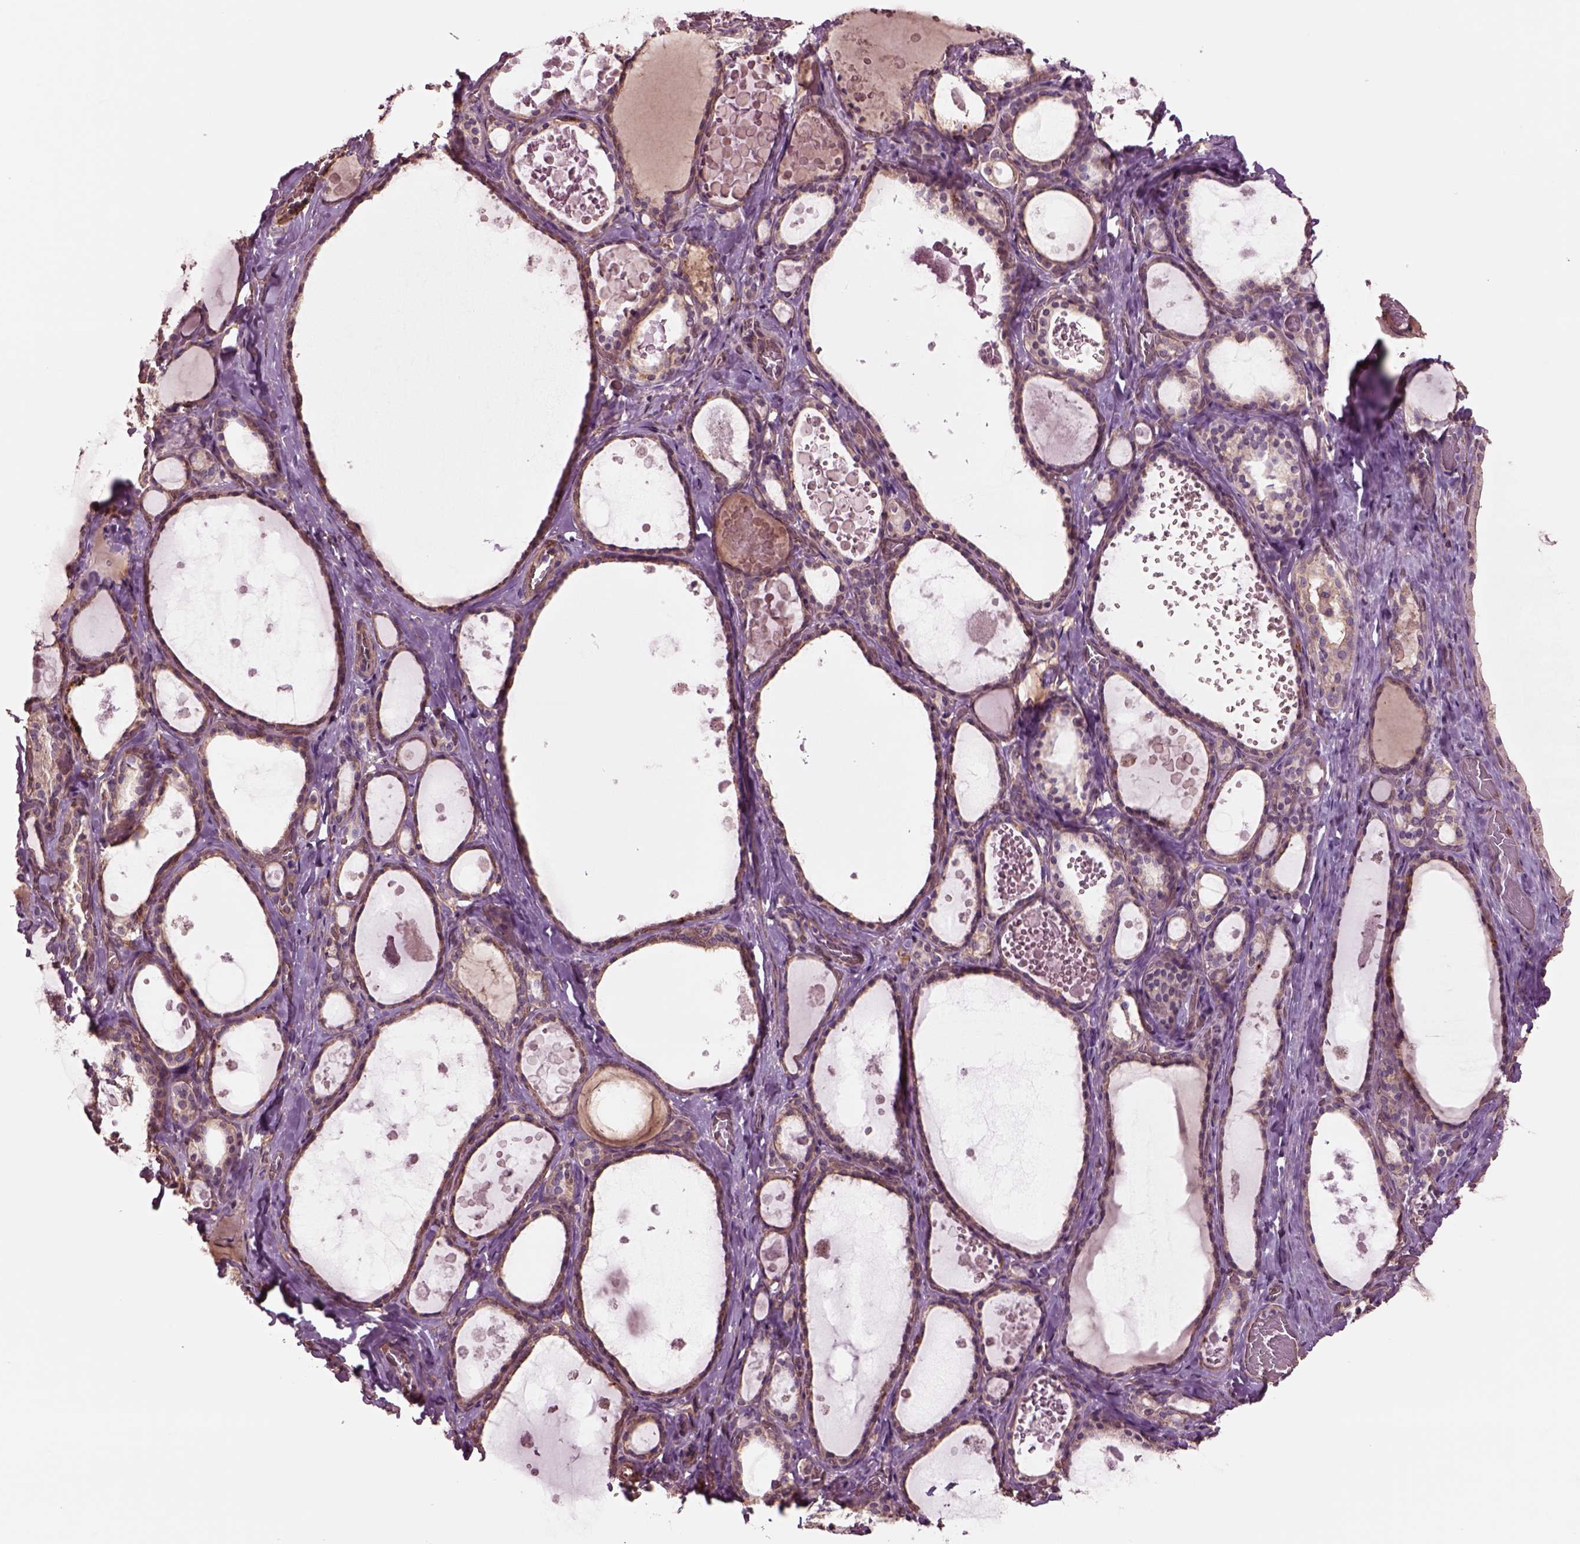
{"staining": {"intensity": "weak", "quantity": "25%-75%", "location": "cytoplasmic/membranous"}, "tissue": "thyroid gland", "cell_type": "Glandular cells", "image_type": "normal", "snomed": [{"axis": "morphology", "description": "Normal tissue, NOS"}, {"axis": "topography", "description": "Thyroid gland"}], "caption": "Human thyroid gland stained for a protein (brown) shows weak cytoplasmic/membranous positive positivity in about 25%-75% of glandular cells.", "gene": "HTR1B", "patient": {"sex": "female", "age": 56}}